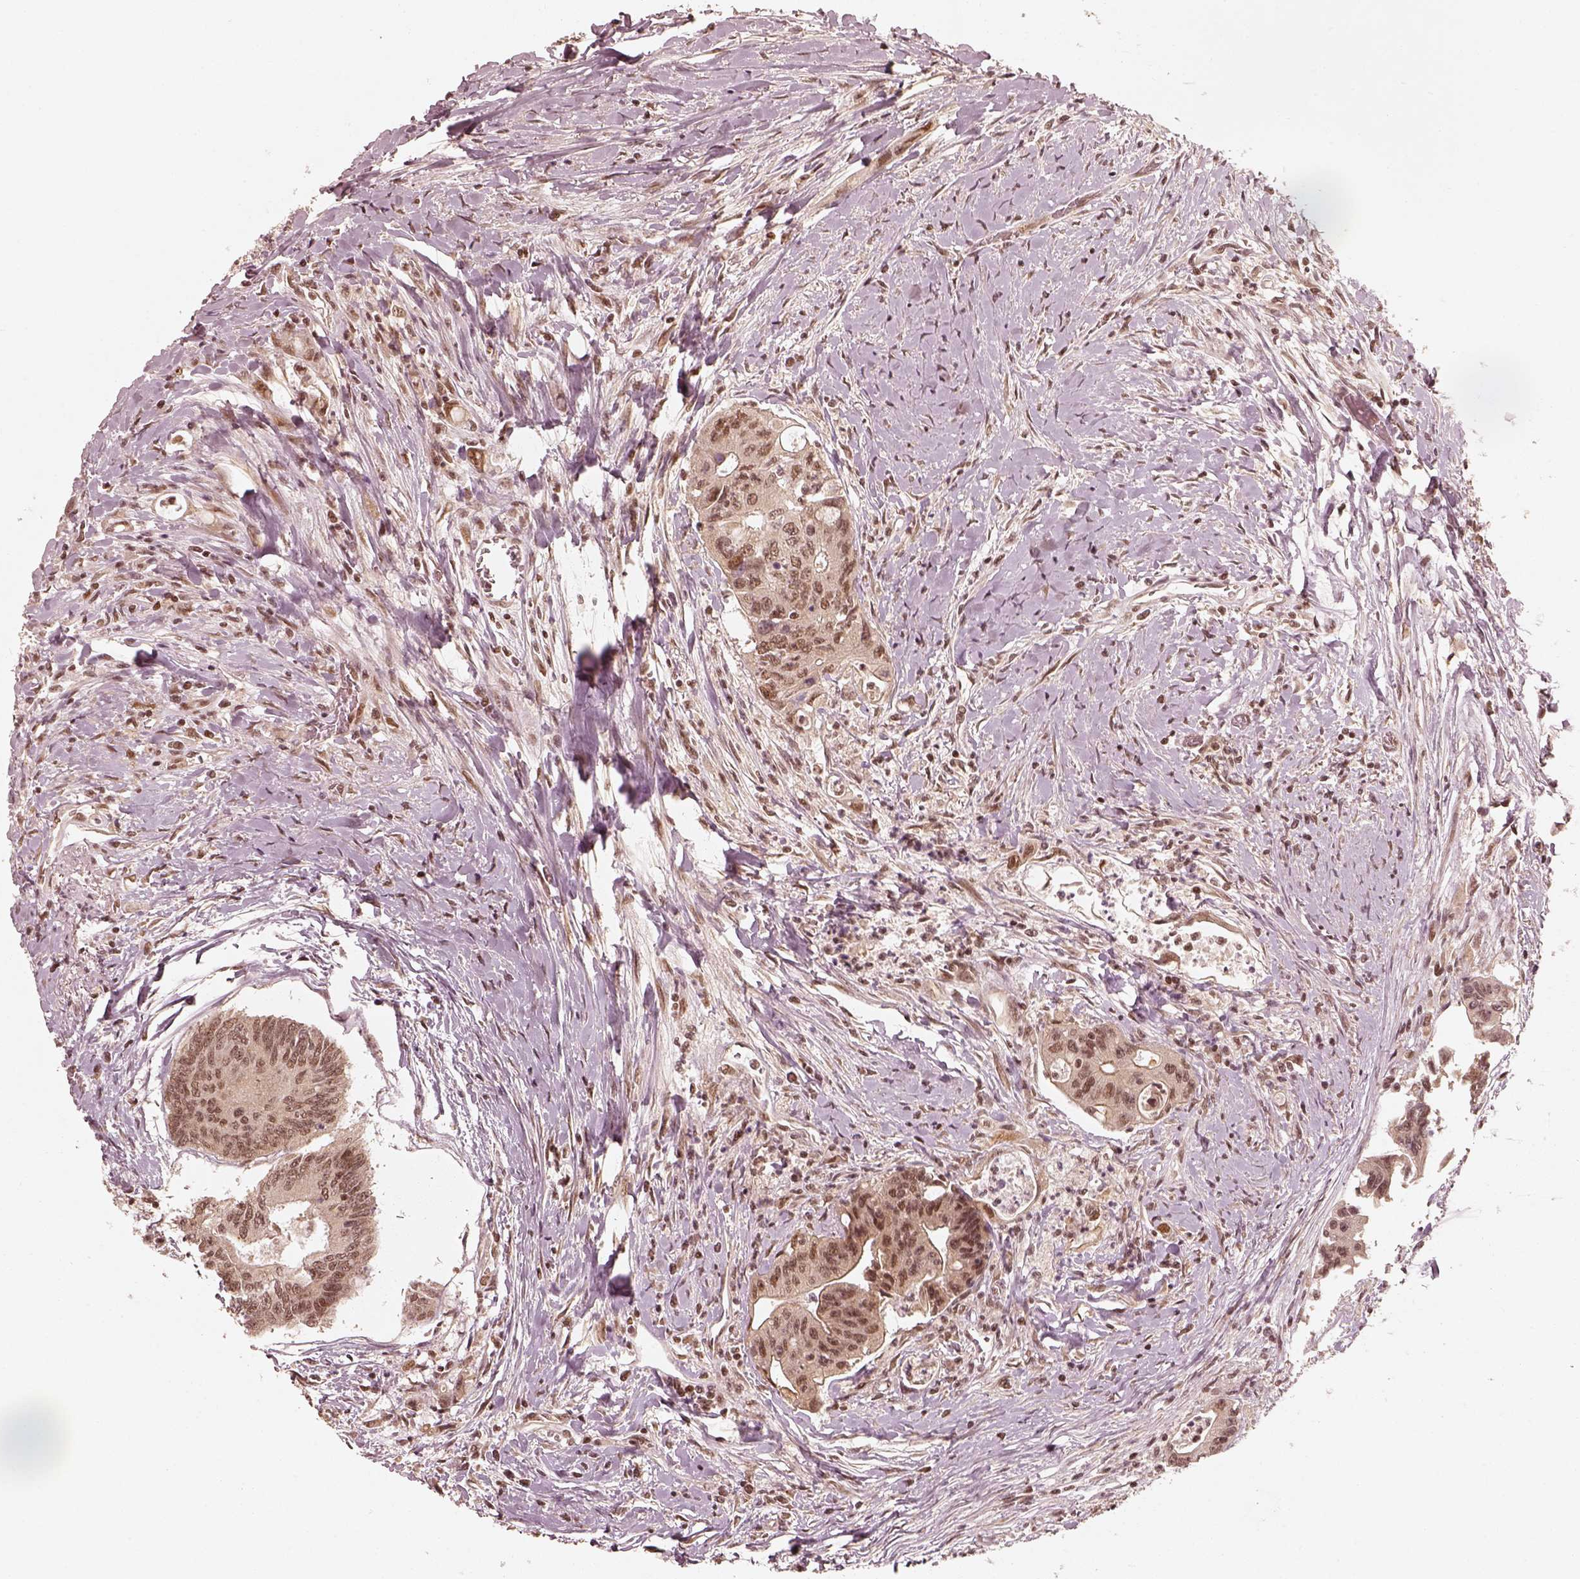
{"staining": {"intensity": "moderate", "quantity": "<25%", "location": "nuclear"}, "tissue": "colorectal cancer", "cell_type": "Tumor cells", "image_type": "cancer", "snomed": [{"axis": "morphology", "description": "Adenocarcinoma, NOS"}, {"axis": "topography", "description": "Rectum"}], "caption": "Human colorectal cancer (adenocarcinoma) stained for a protein (brown) shows moderate nuclear positive positivity in approximately <25% of tumor cells.", "gene": "GMEB2", "patient": {"sex": "male", "age": 59}}